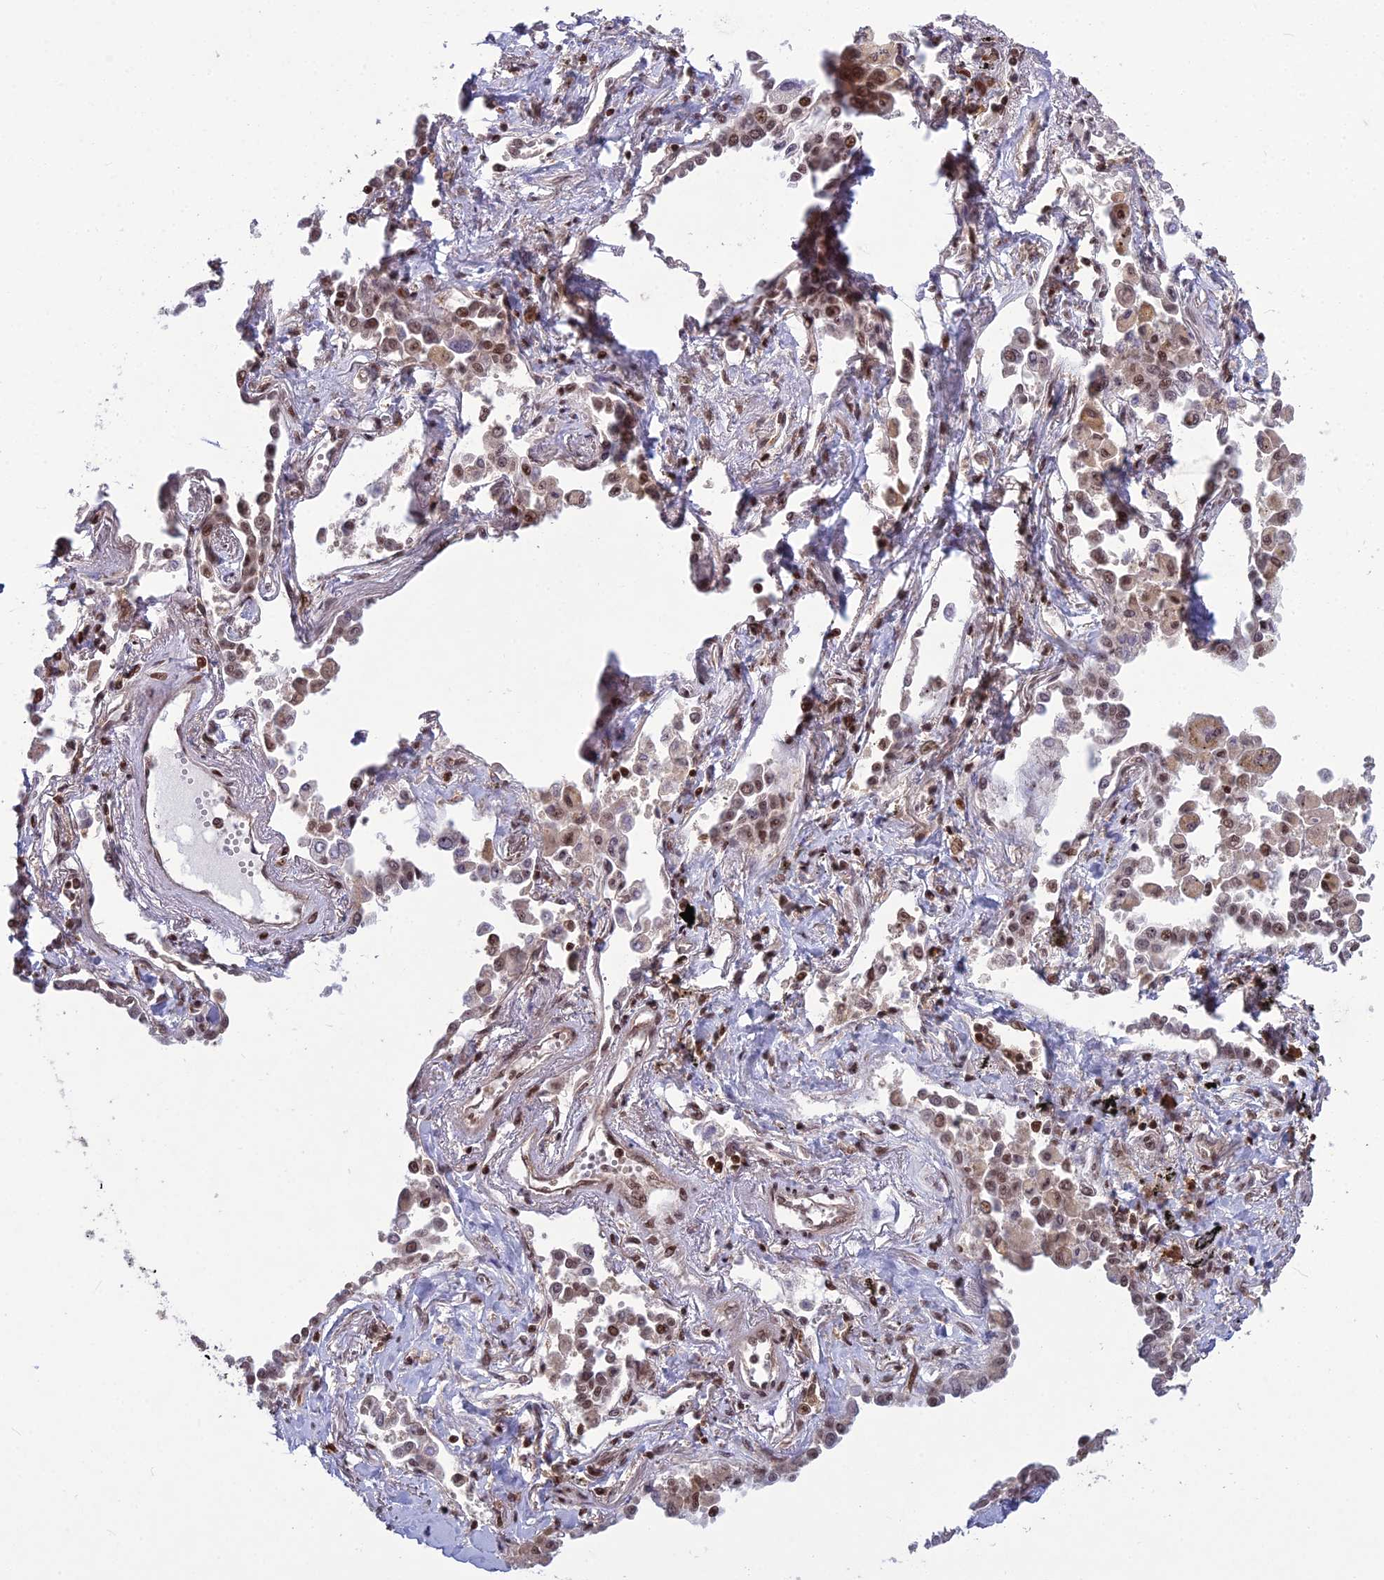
{"staining": {"intensity": "weak", "quantity": ">75%", "location": "nuclear"}, "tissue": "lung cancer", "cell_type": "Tumor cells", "image_type": "cancer", "snomed": [{"axis": "morphology", "description": "Adenocarcinoma, NOS"}, {"axis": "topography", "description": "Lung"}], "caption": "Lung cancer stained with DAB immunohistochemistry reveals low levels of weak nuclear expression in about >75% of tumor cells.", "gene": "GMEB1", "patient": {"sex": "male", "age": 67}}